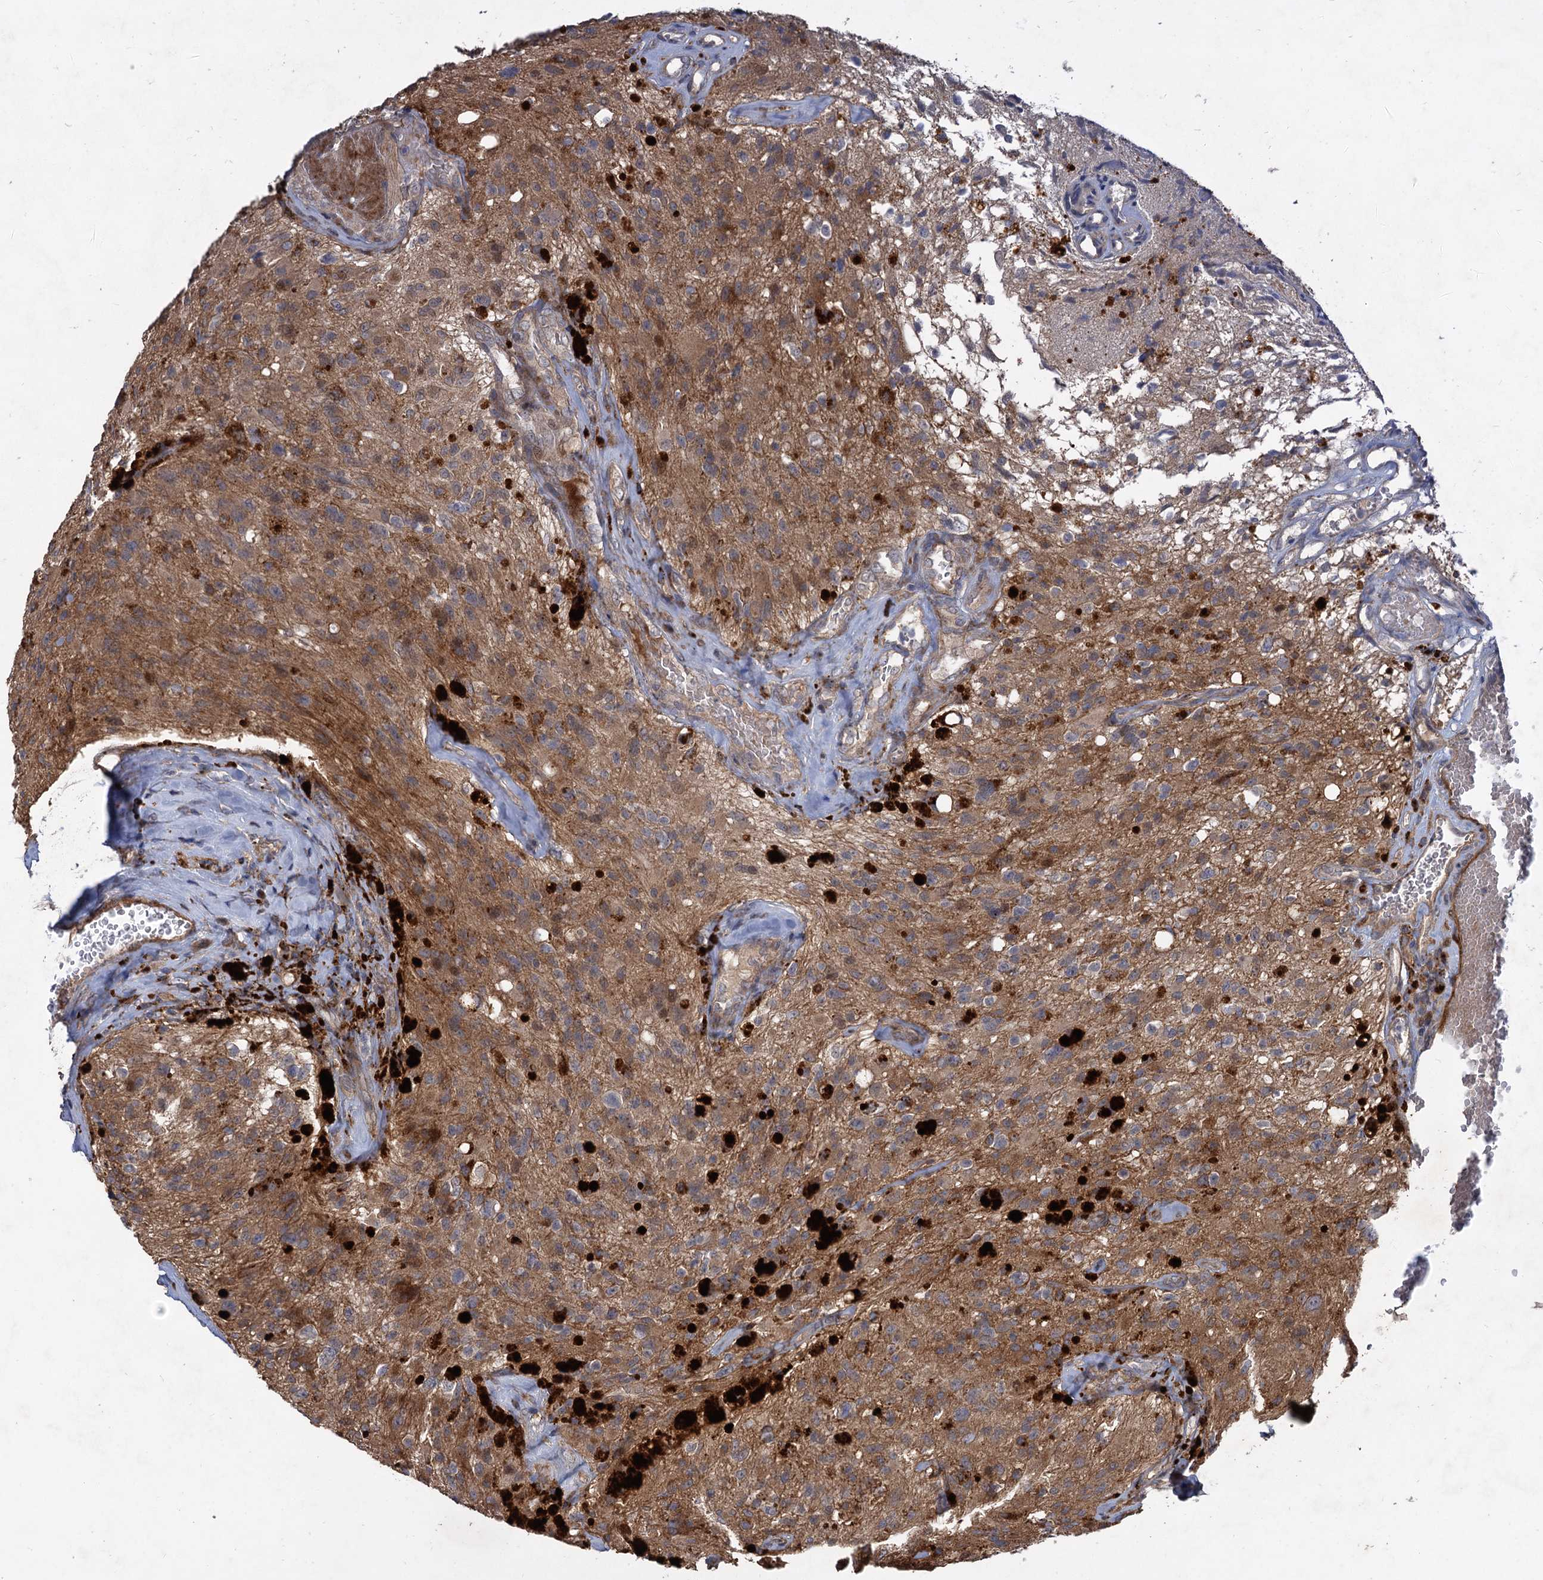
{"staining": {"intensity": "moderate", "quantity": "<25%", "location": "cytoplasmic/membranous"}, "tissue": "glioma", "cell_type": "Tumor cells", "image_type": "cancer", "snomed": [{"axis": "morphology", "description": "Glioma, malignant, High grade"}, {"axis": "topography", "description": "Brain"}], "caption": "DAB immunohistochemical staining of malignant glioma (high-grade) shows moderate cytoplasmic/membranous protein positivity in about <25% of tumor cells. (DAB (3,3'-diaminobenzidine) IHC with brightfield microscopy, high magnification).", "gene": "NUDT22", "patient": {"sex": "male", "age": 69}}